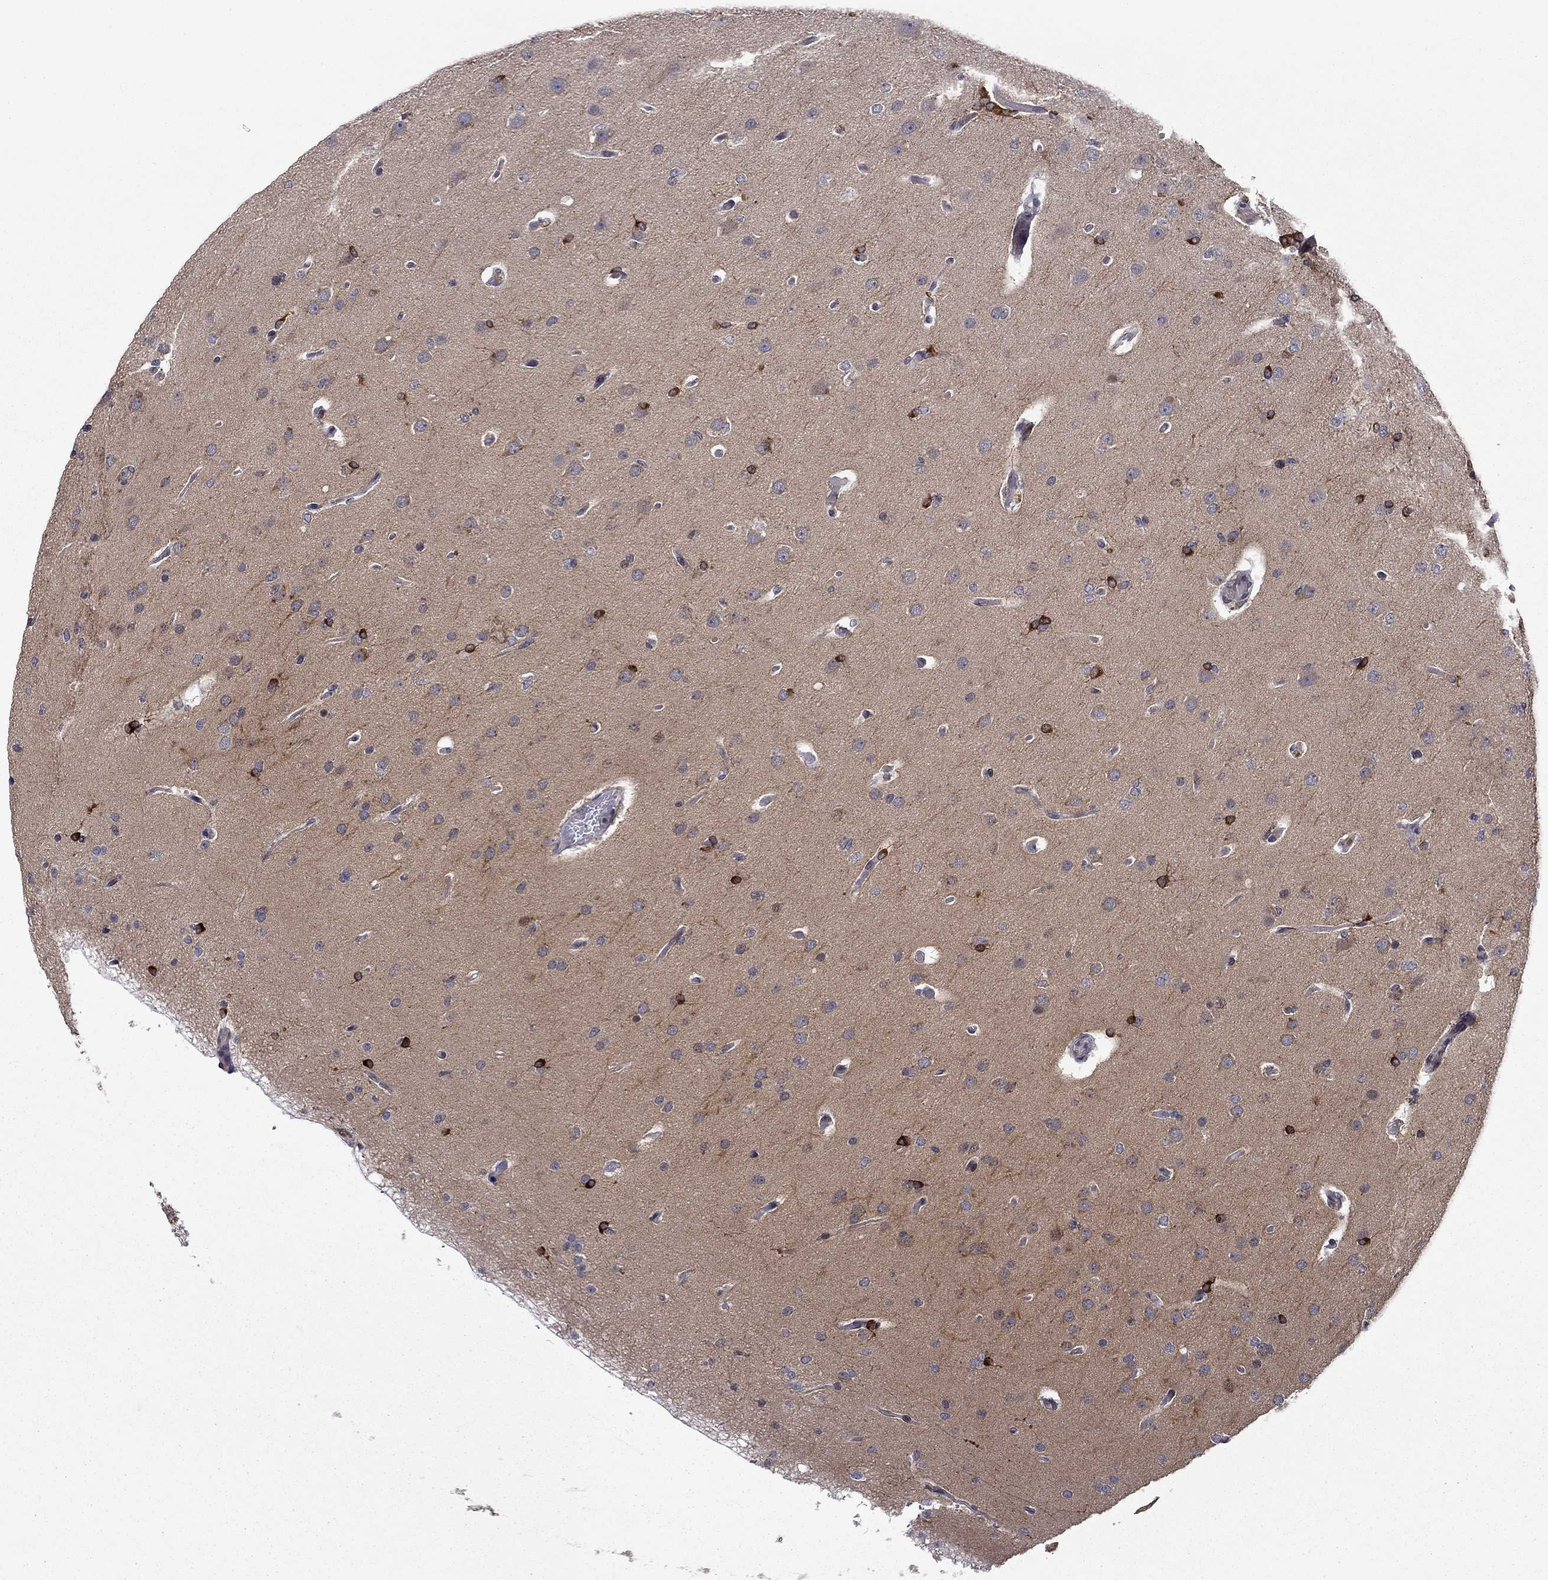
{"staining": {"intensity": "strong", "quantity": "<25%", "location": "cytoplasmic/membranous"}, "tissue": "glioma", "cell_type": "Tumor cells", "image_type": "cancer", "snomed": [{"axis": "morphology", "description": "Glioma, malignant, Low grade"}, {"axis": "topography", "description": "Brain"}], "caption": "DAB immunohistochemical staining of human low-grade glioma (malignant) displays strong cytoplasmic/membranous protein expression in approximately <25% of tumor cells.", "gene": "B3GAT1", "patient": {"sex": "male", "age": 41}}